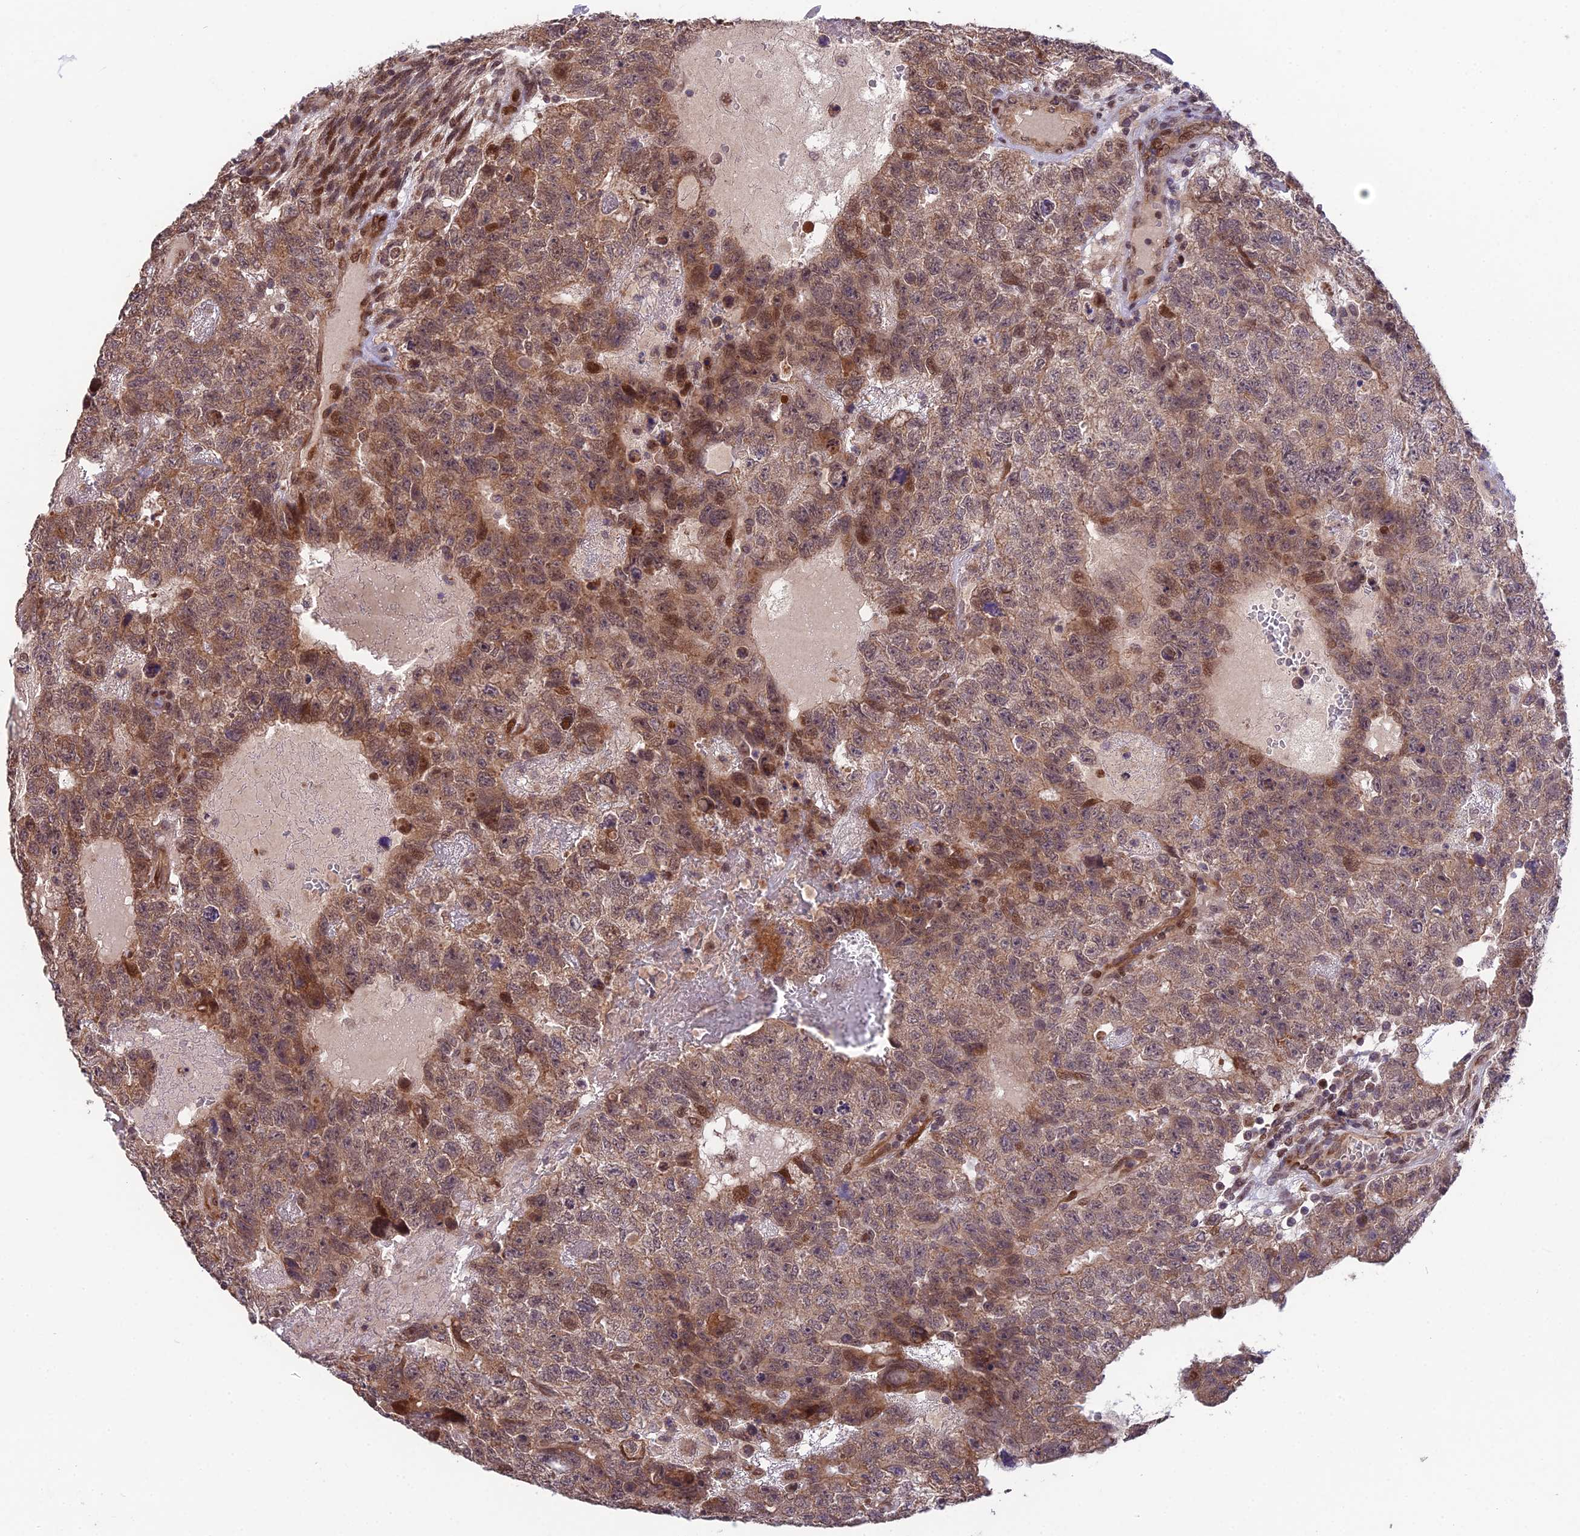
{"staining": {"intensity": "moderate", "quantity": "25%-75%", "location": "cytoplasmic/membranous,nuclear"}, "tissue": "testis cancer", "cell_type": "Tumor cells", "image_type": "cancer", "snomed": [{"axis": "morphology", "description": "Carcinoma, Embryonal, NOS"}, {"axis": "topography", "description": "Testis"}], "caption": "High-magnification brightfield microscopy of testis embryonal carcinoma stained with DAB (3,3'-diaminobenzidine) (brown) and counterstained with hematoxylin (blue). tumor cells exhibit moderate cytoplasmic/membranous and nuclear expression is present in about25%-75% of cells. Nuclei are stained in blue.", "gene": "CYP2R1", "patient": {"sex": "male", "age": 26}}